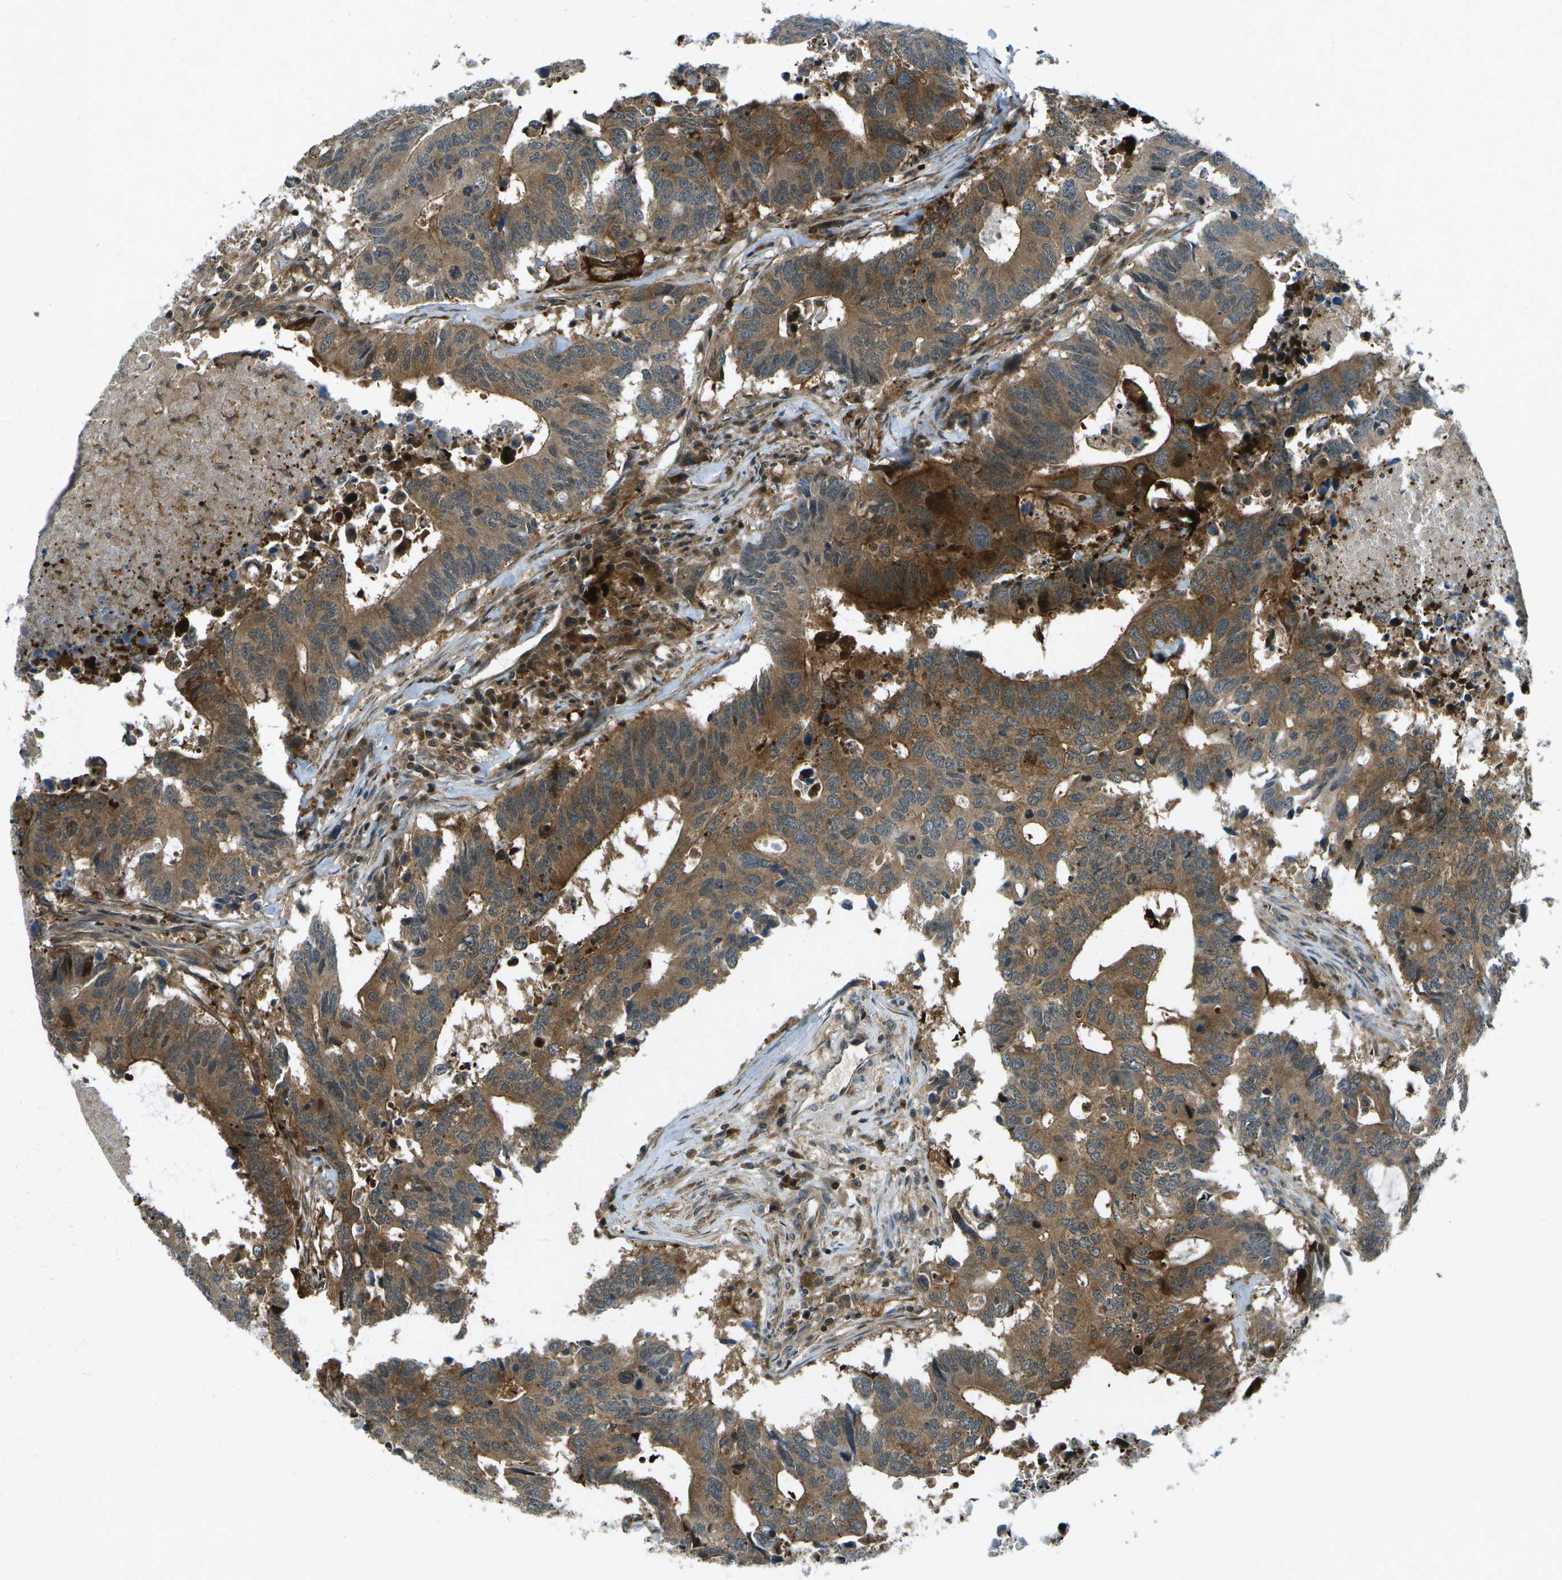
{"staining": {"intensity": "moderate", "quantity": ">75%", "location": "cytoplasmic/membranous"}, "tissue": "colorectal cancer", "cell_type": "Tumor cells", "image_type": "cancer", "snomed": [{"axis": "morphology", "description": "Adenocarcinoma, NOS"}, {"axis": "topography", "description": "Colon"}], "caption": "The immunohistochemical stain shows moderate cytoplasmic/membranous positivity in tumor cells of colorectal cancer (adenocarcinoma) tissue.", "gene": "TMEM19", "patient": {"sex": "male", "age": 71}}